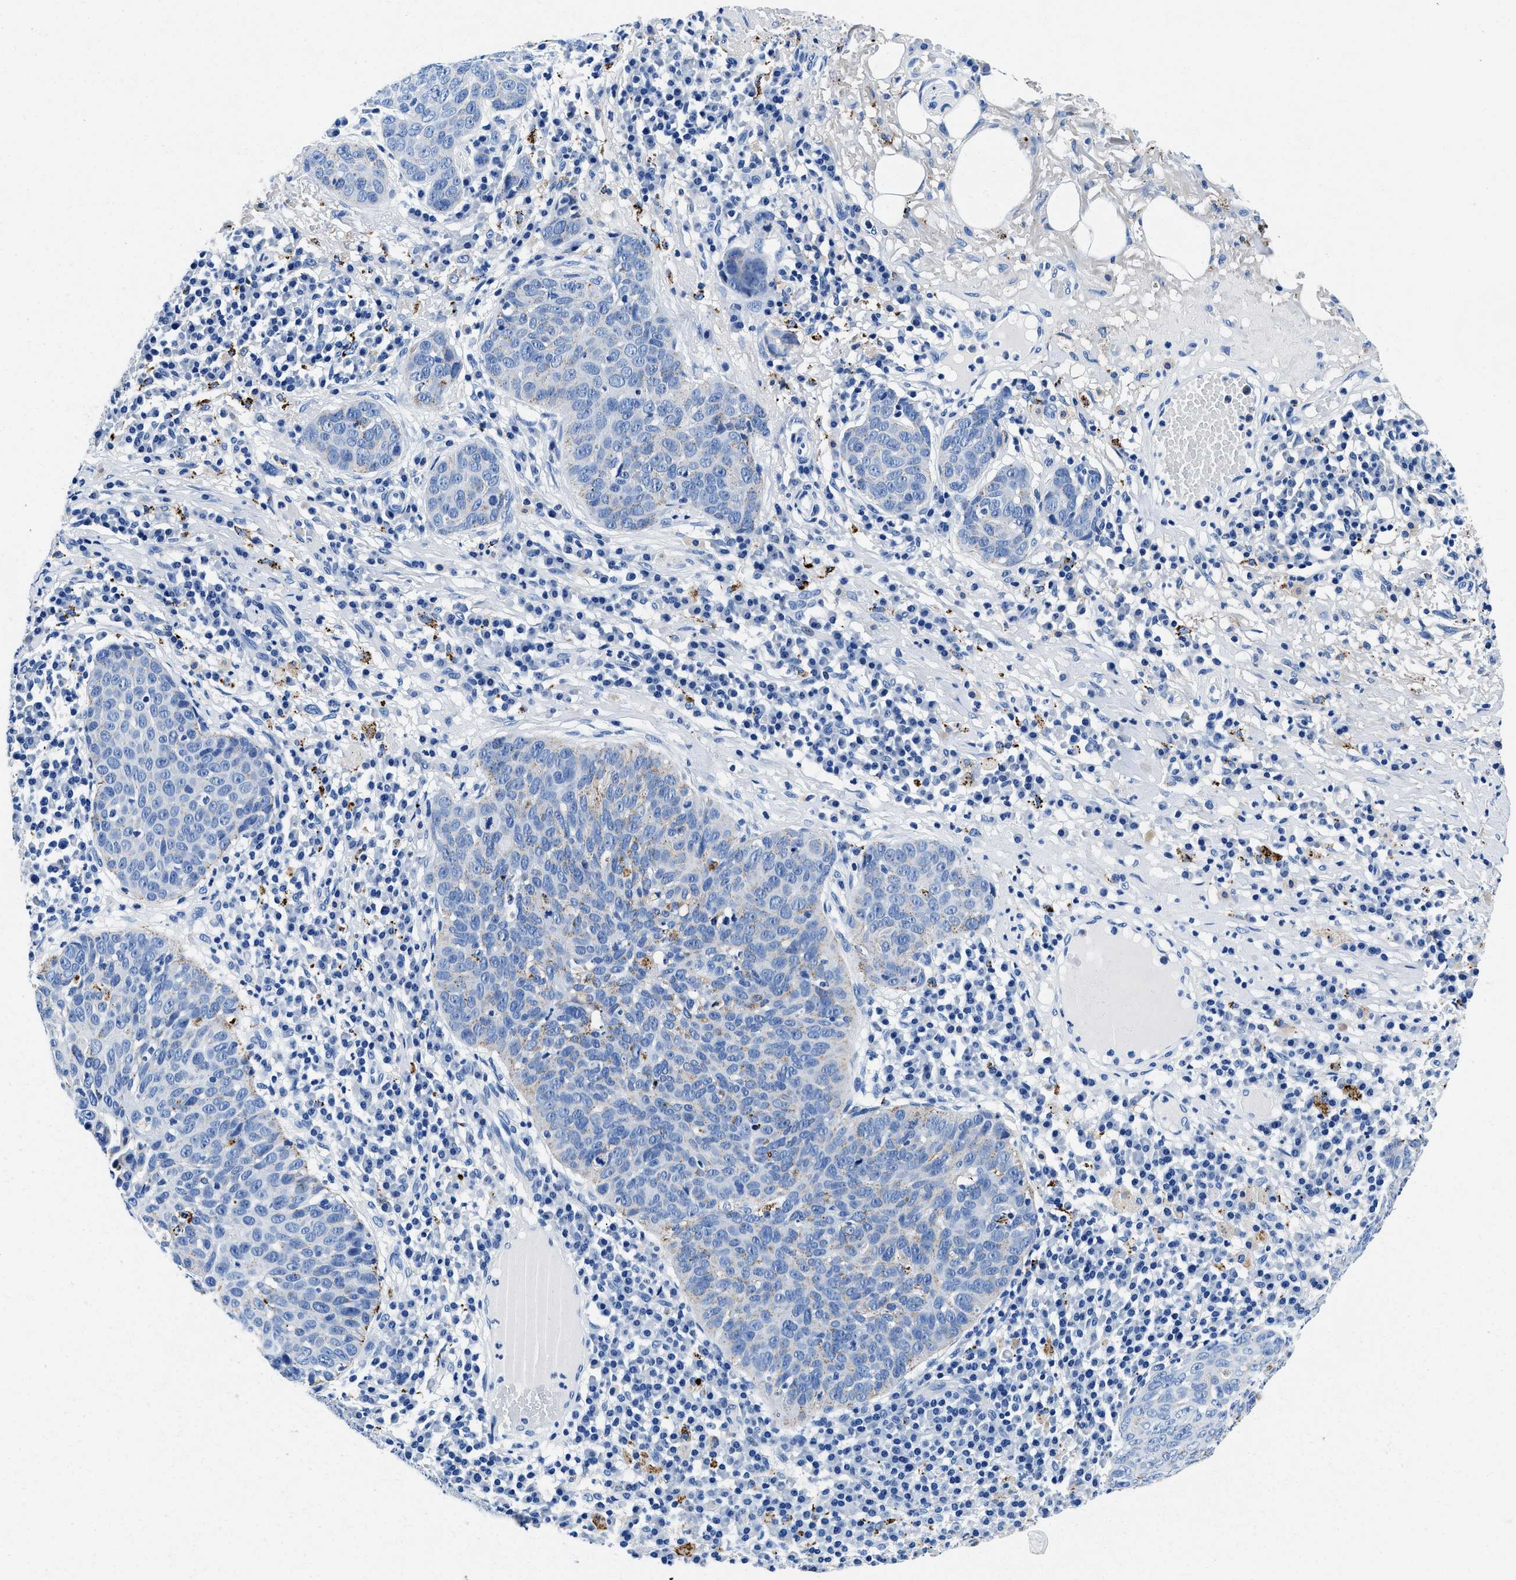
{"staining": {"intensity": "negative", "quantity": "none", "location": "none"}, "tissue": "skin cancer", "cell_type": "Tumor cells", "image_type": "cancer", "snomed": [{"axis": "morphology", "description": "Squamous cell carcinoma in situ, NOS"}, {"axis": "morphology", "description": "Squamous cell carcinoma, NOS"}, {"axis": "topography", "description": "Skin"}], "caption": "This is an immunohistochemistry histopathology image of skin cancer. There is no staining in tumor cells.", "gene": "OR14K1", "patient": {"sex": "male", "age": 93}}